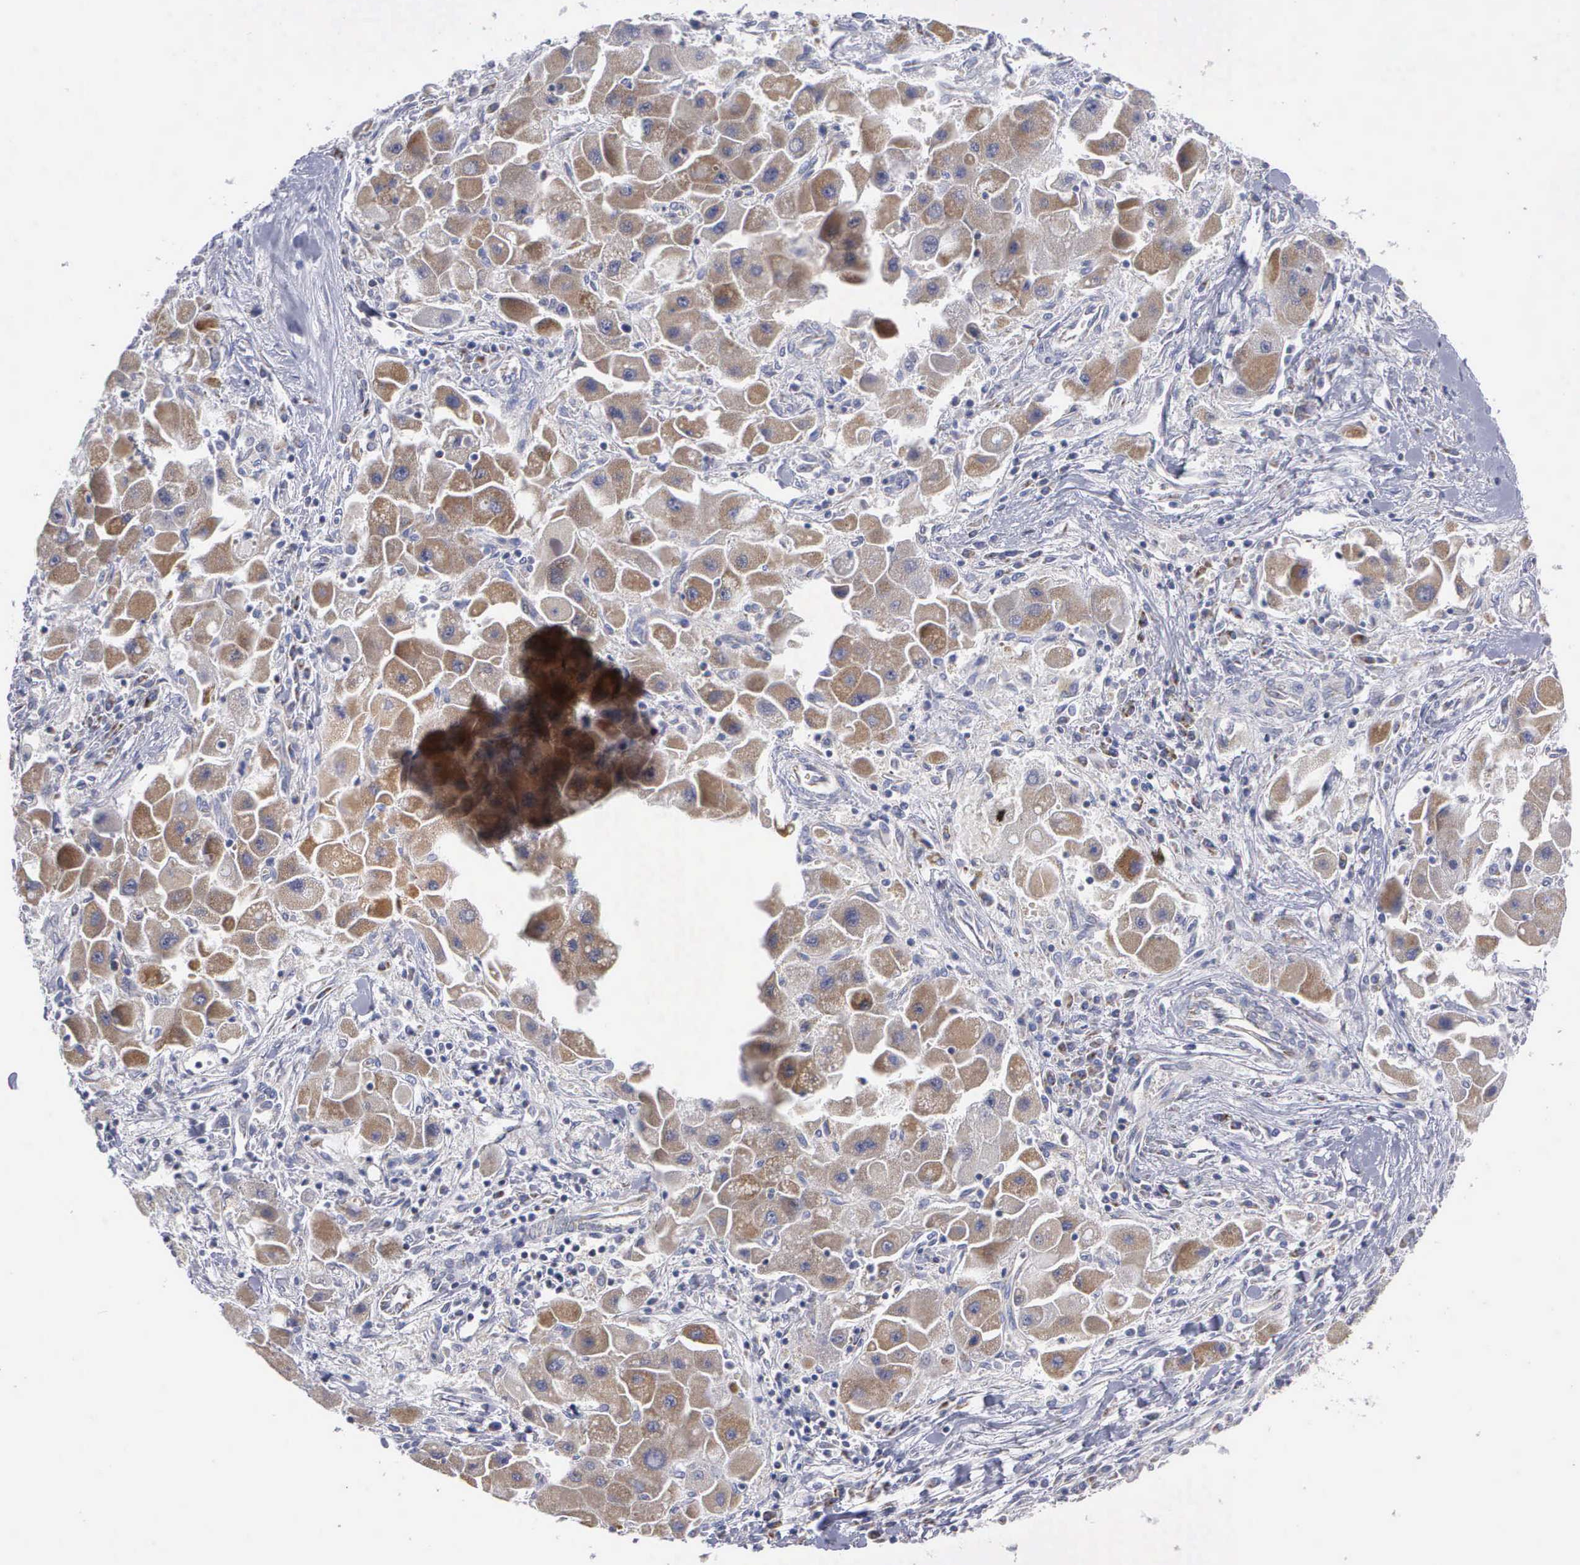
{"staining": {"intensity": "moderate", "quantity": ">75%", "location": "cytoplasmic/membranous"}, "tissue": "liver cancer", "cell_type": "Tumor cells", "image_type": "cancer", "snomed": [{"axis": "morphology", "description": "Carcinoma, Hepatocellular, NOS"}, {"axis": "topography", "description": "Liver"}], "caption": "Immunohistochemical staining of human liver hepatocellular carcinoma demonstrates medium levels of moderate cytoplasmic/membranous protein staining in about >75% of tumor cells.", "gene": "APOOL", "patient": {"sex": "male", "age": 24}}